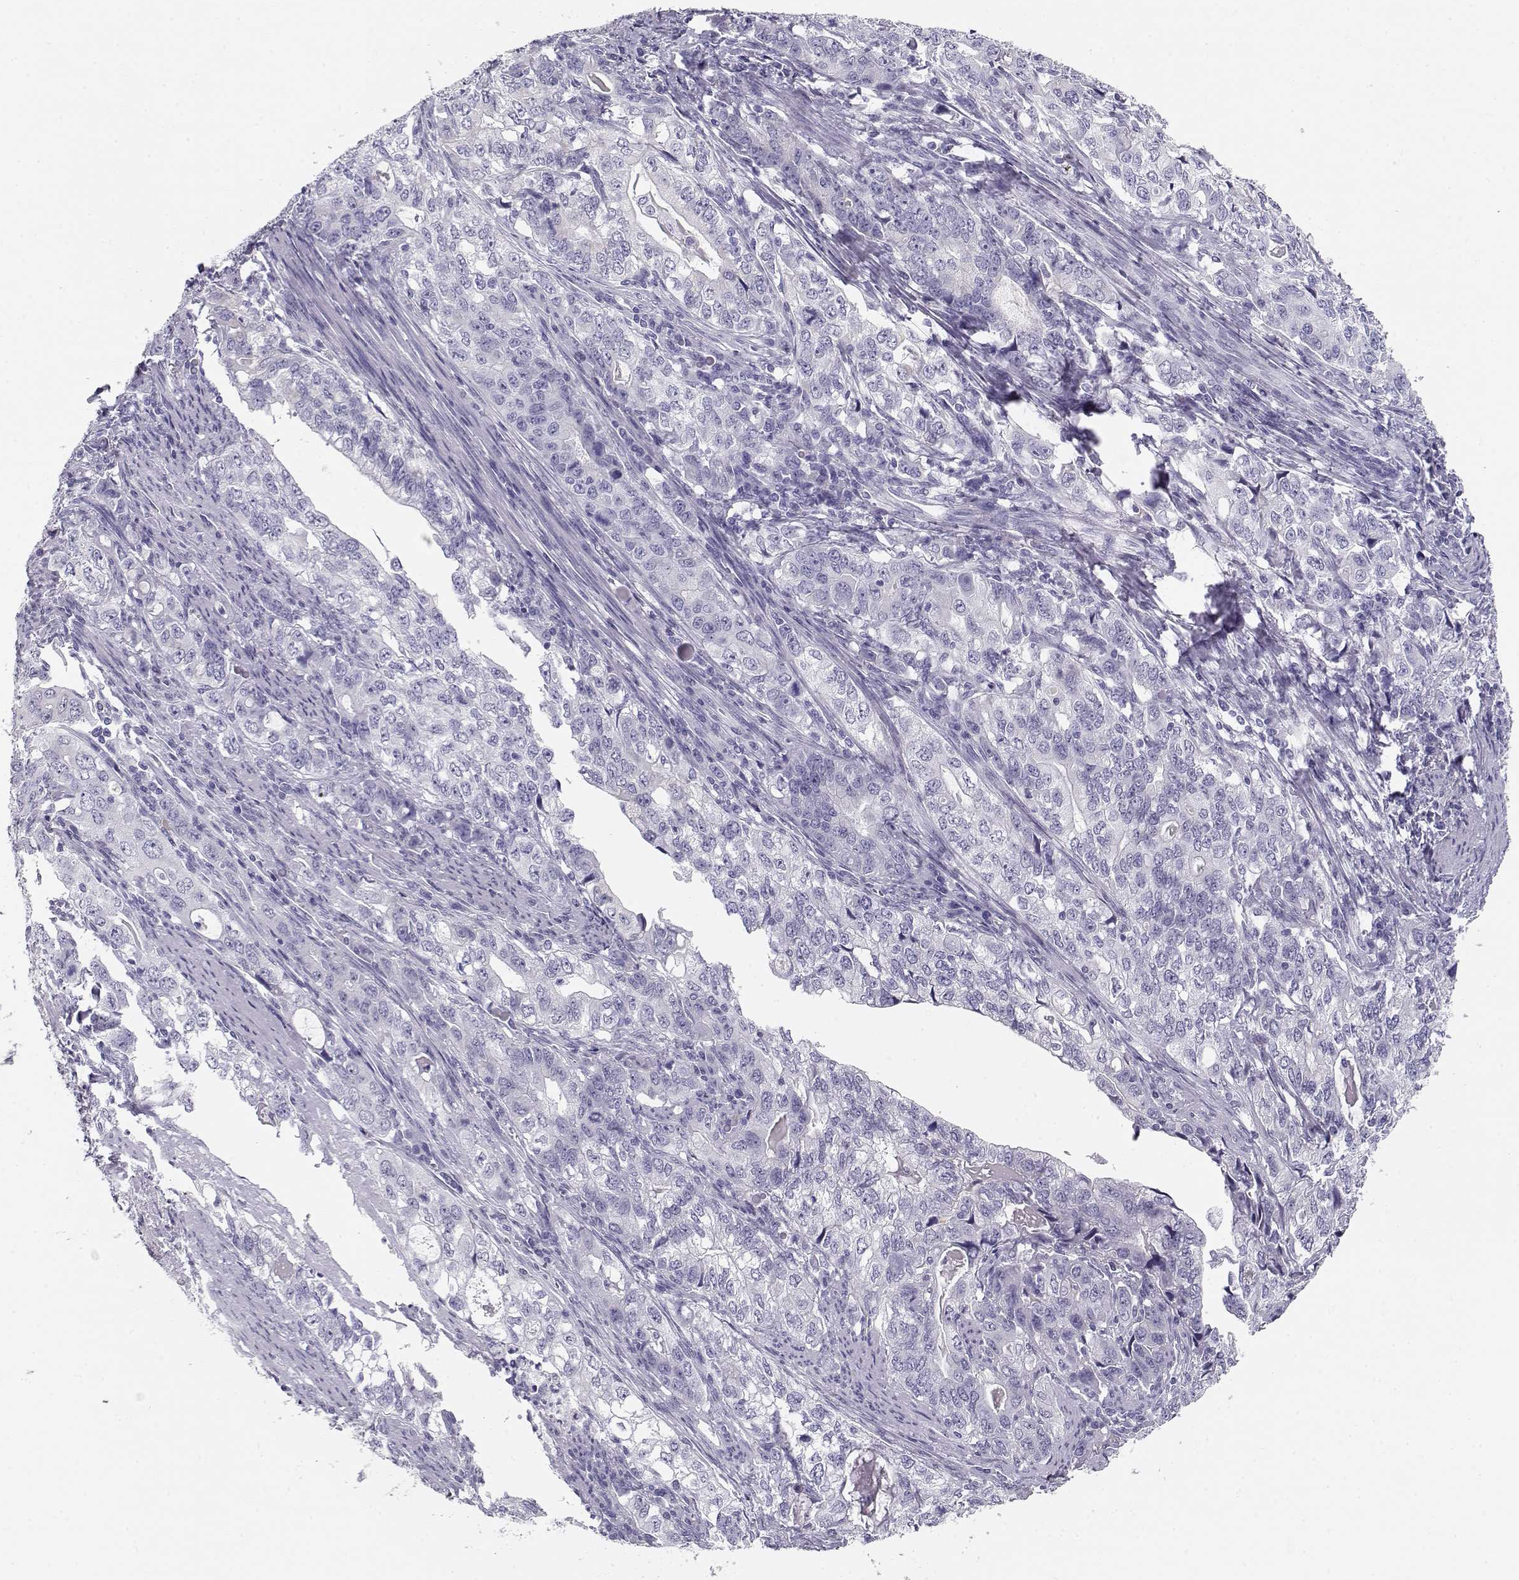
{"staining": {"intensity": "negative", "quantity": "none", "location": "none"}, "tissue": "stomach cancer", "cell_type": "Tumor cells", "image_type": "cancer", "snomed": [{"axis": "morphology", "description": "Adenocarcinoma, NOS"}, {"axis": "topography", "description": "Stomach, lower"}], "caption": "Tumor cells are negative for protein expression in human stomach cancer.", "gene": "MAGEC1", "patient": {"sex": "female", "age": 72}}